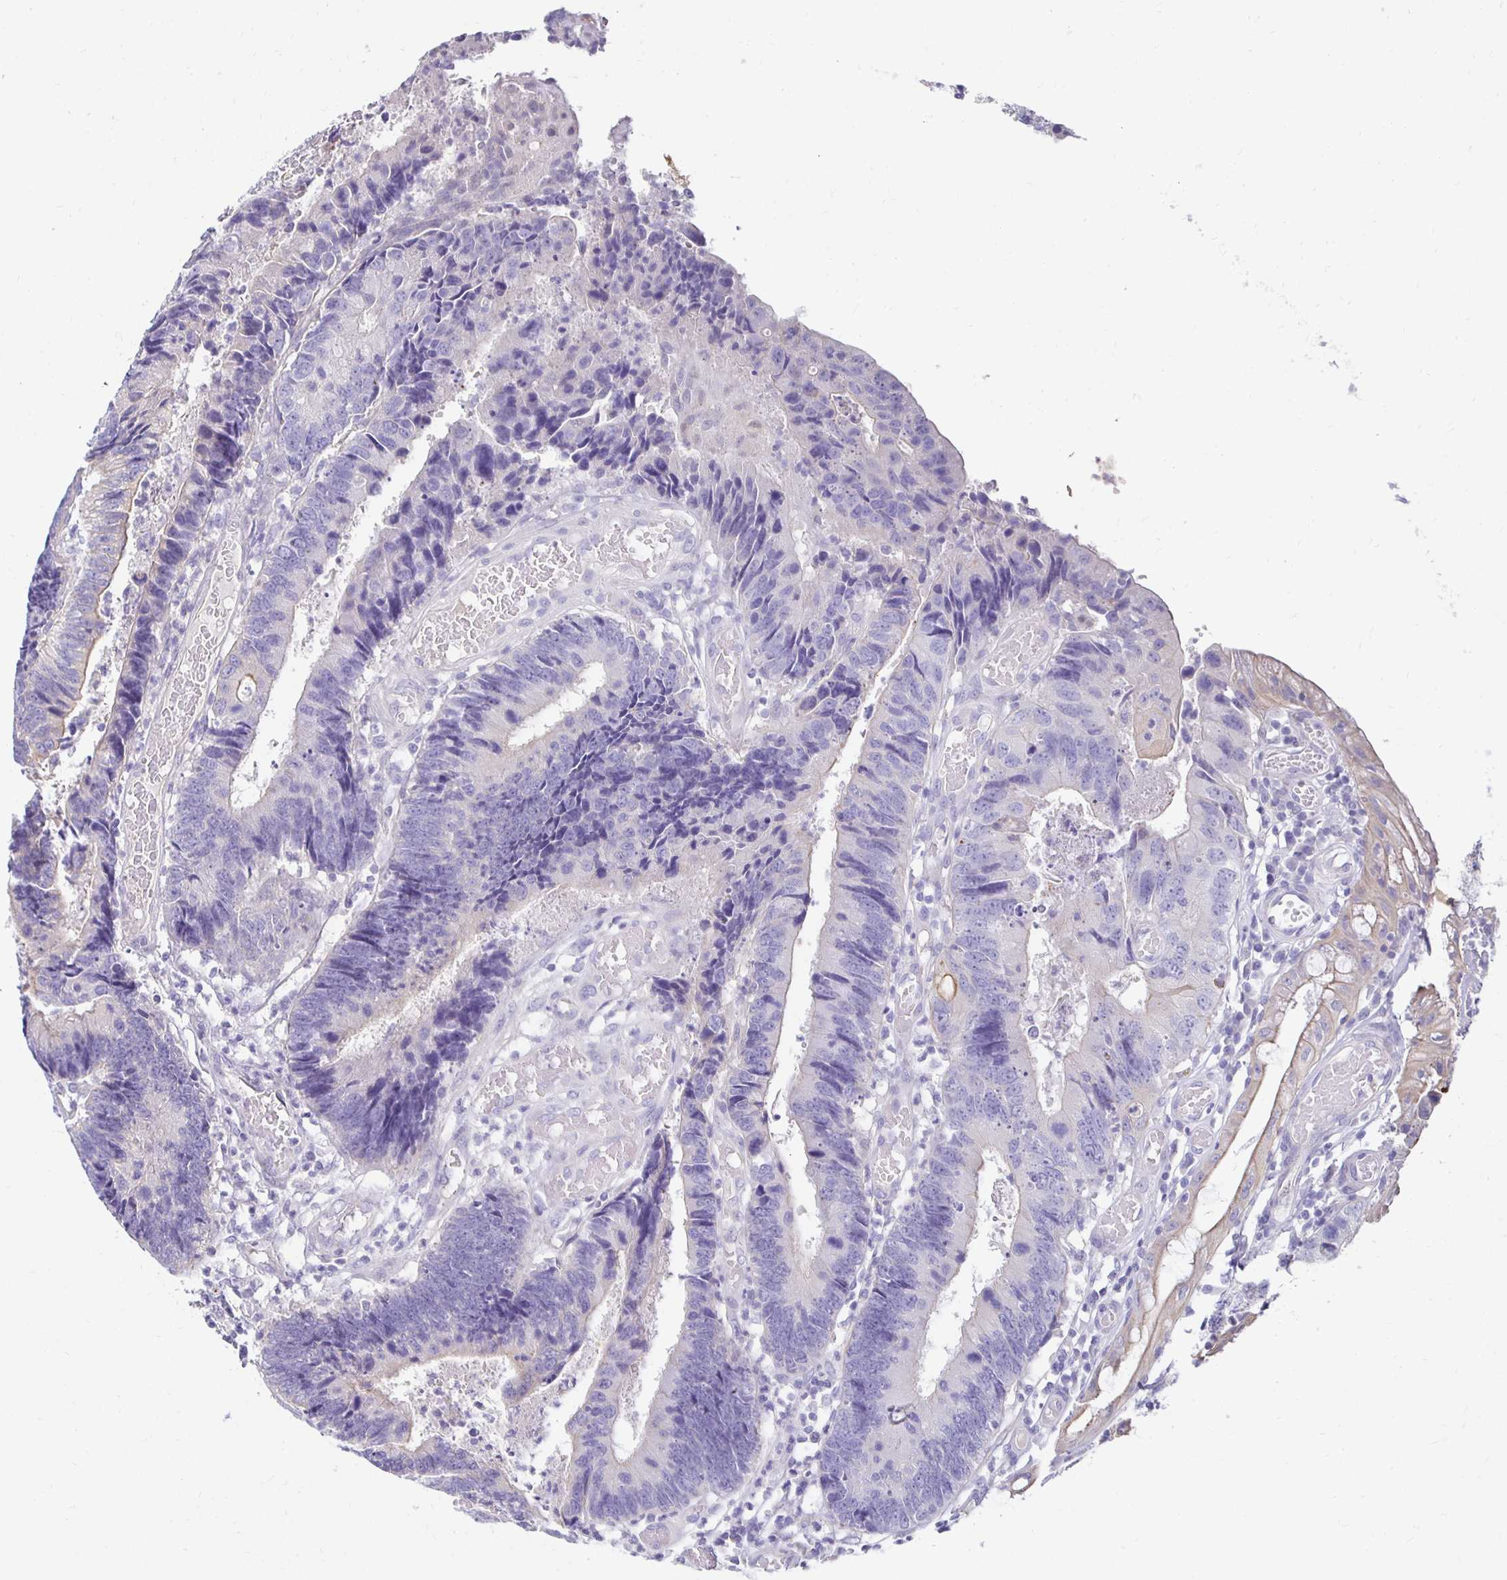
{"staining": {"intensity": "negative", "quantity": "none", "location": "none"}, "tissue": "colorectal cancer", "cell_type": "Tumor cells", "image_type": "cancer", "snomed": [{"axis": "morphology", "description": "Adenocarcinoma, NOS"}, {"axis": "topography", "description": "Colon"}], "caption": "DAB (3,3'-diaminobenzidine) immunohistochemical staining of human adenocarcinoma (colorectal) reveals no significant positivity in tumor cells.", "gene": "AKAP6", "patient": {"sex": "female", "age": 67}}